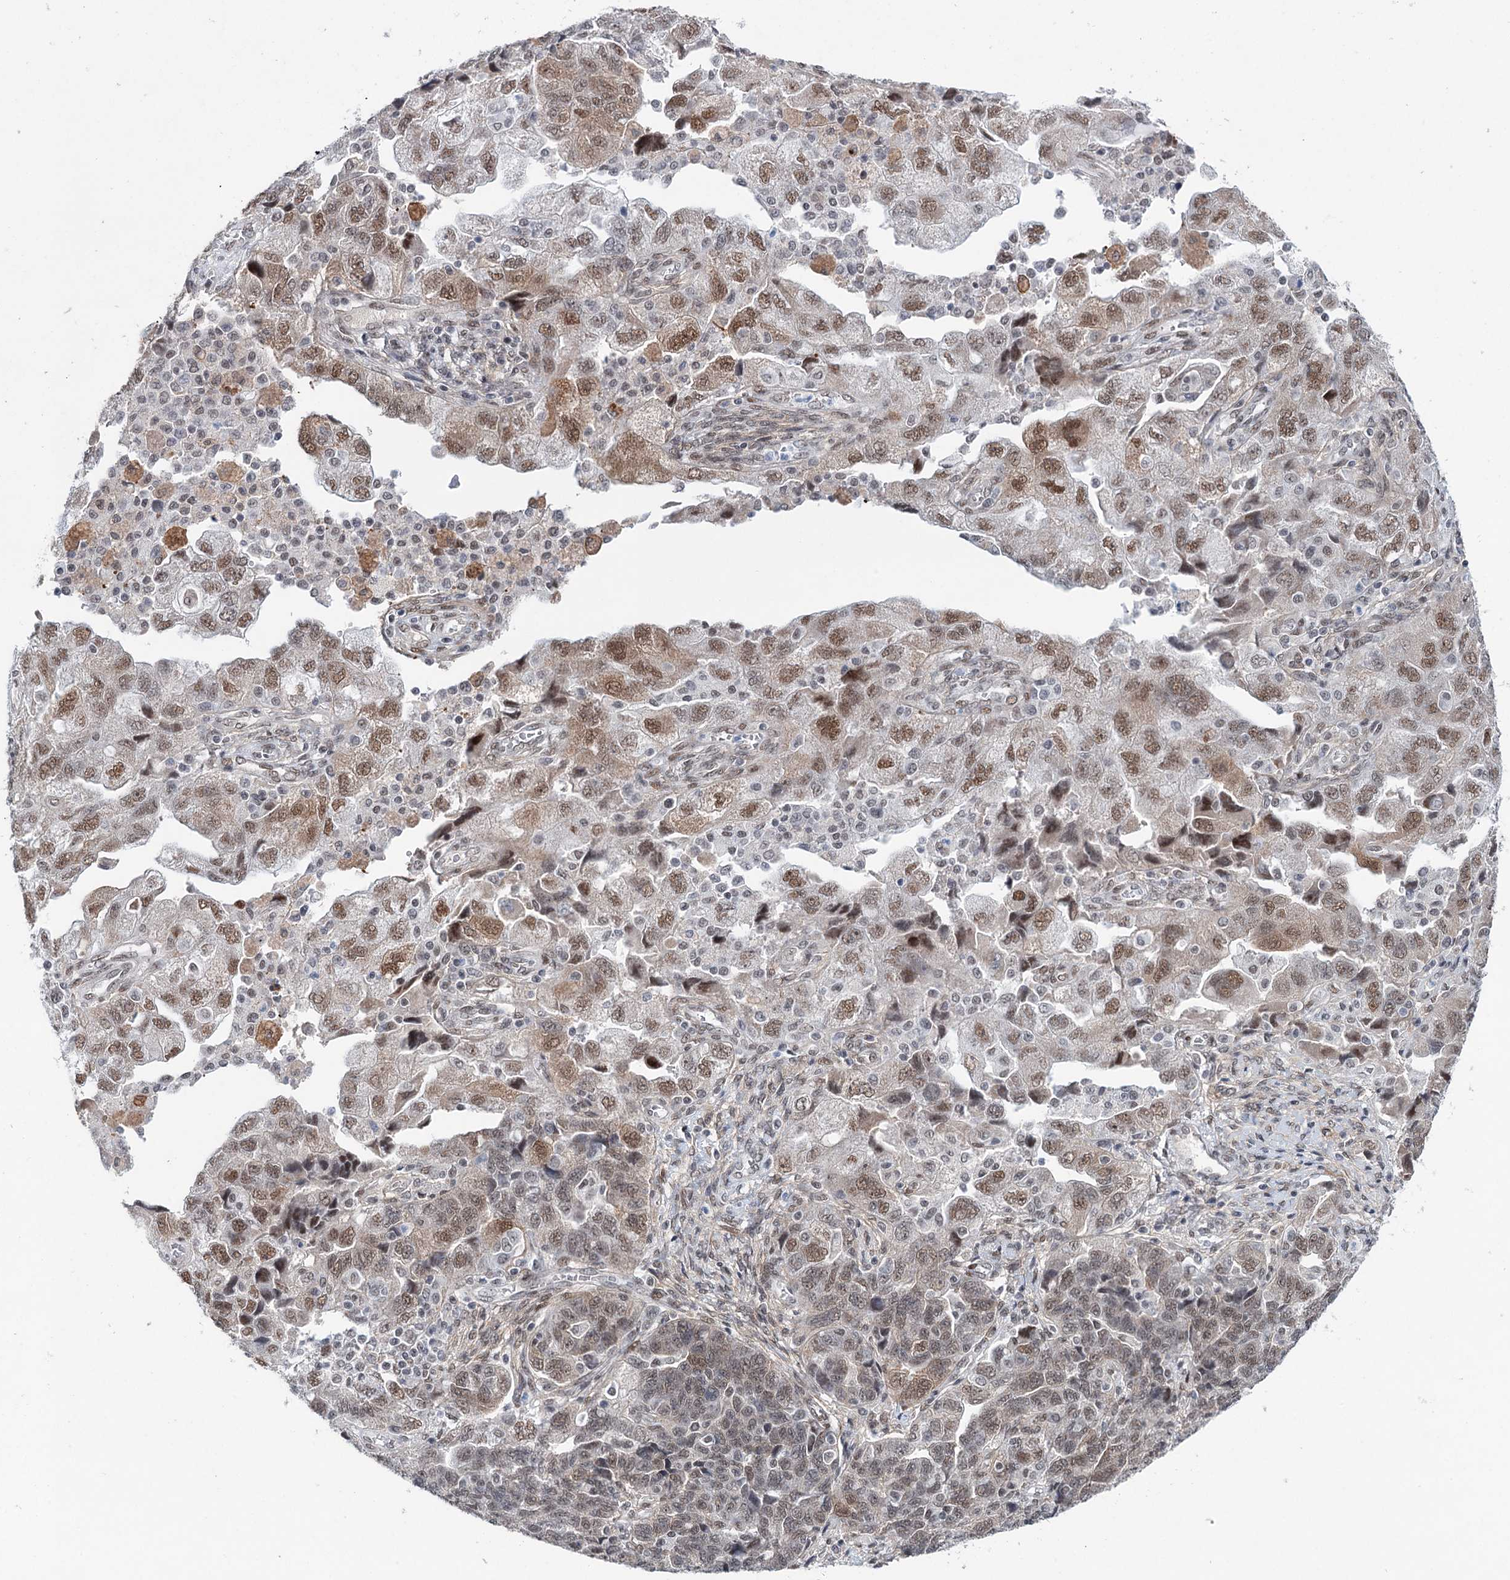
{"staining": {"intensity": "moderate", "quantity": ">75%", "location": "nuclear"}, "tissue": "ovarian cancer", "cell_type": "Tumor cells", "image_type": "cancer", "snomed": [{"axis": "morphology", "description": "Carcinoma, NOS"}, {"axis": "morphology", "description": "Cystadenocarcinoma, serous, NOS"}, {"axis": "topography", "description": "Ovary"}], "caption": "Immunohistochemical staining of human serous cystadenocarcinoma (ovarian) displays medium levels of moderate nuclear expression in approximately >75% of tumor cells.", "gene": "FAM53A", "patient": {"sex": "female", "age": 69}}